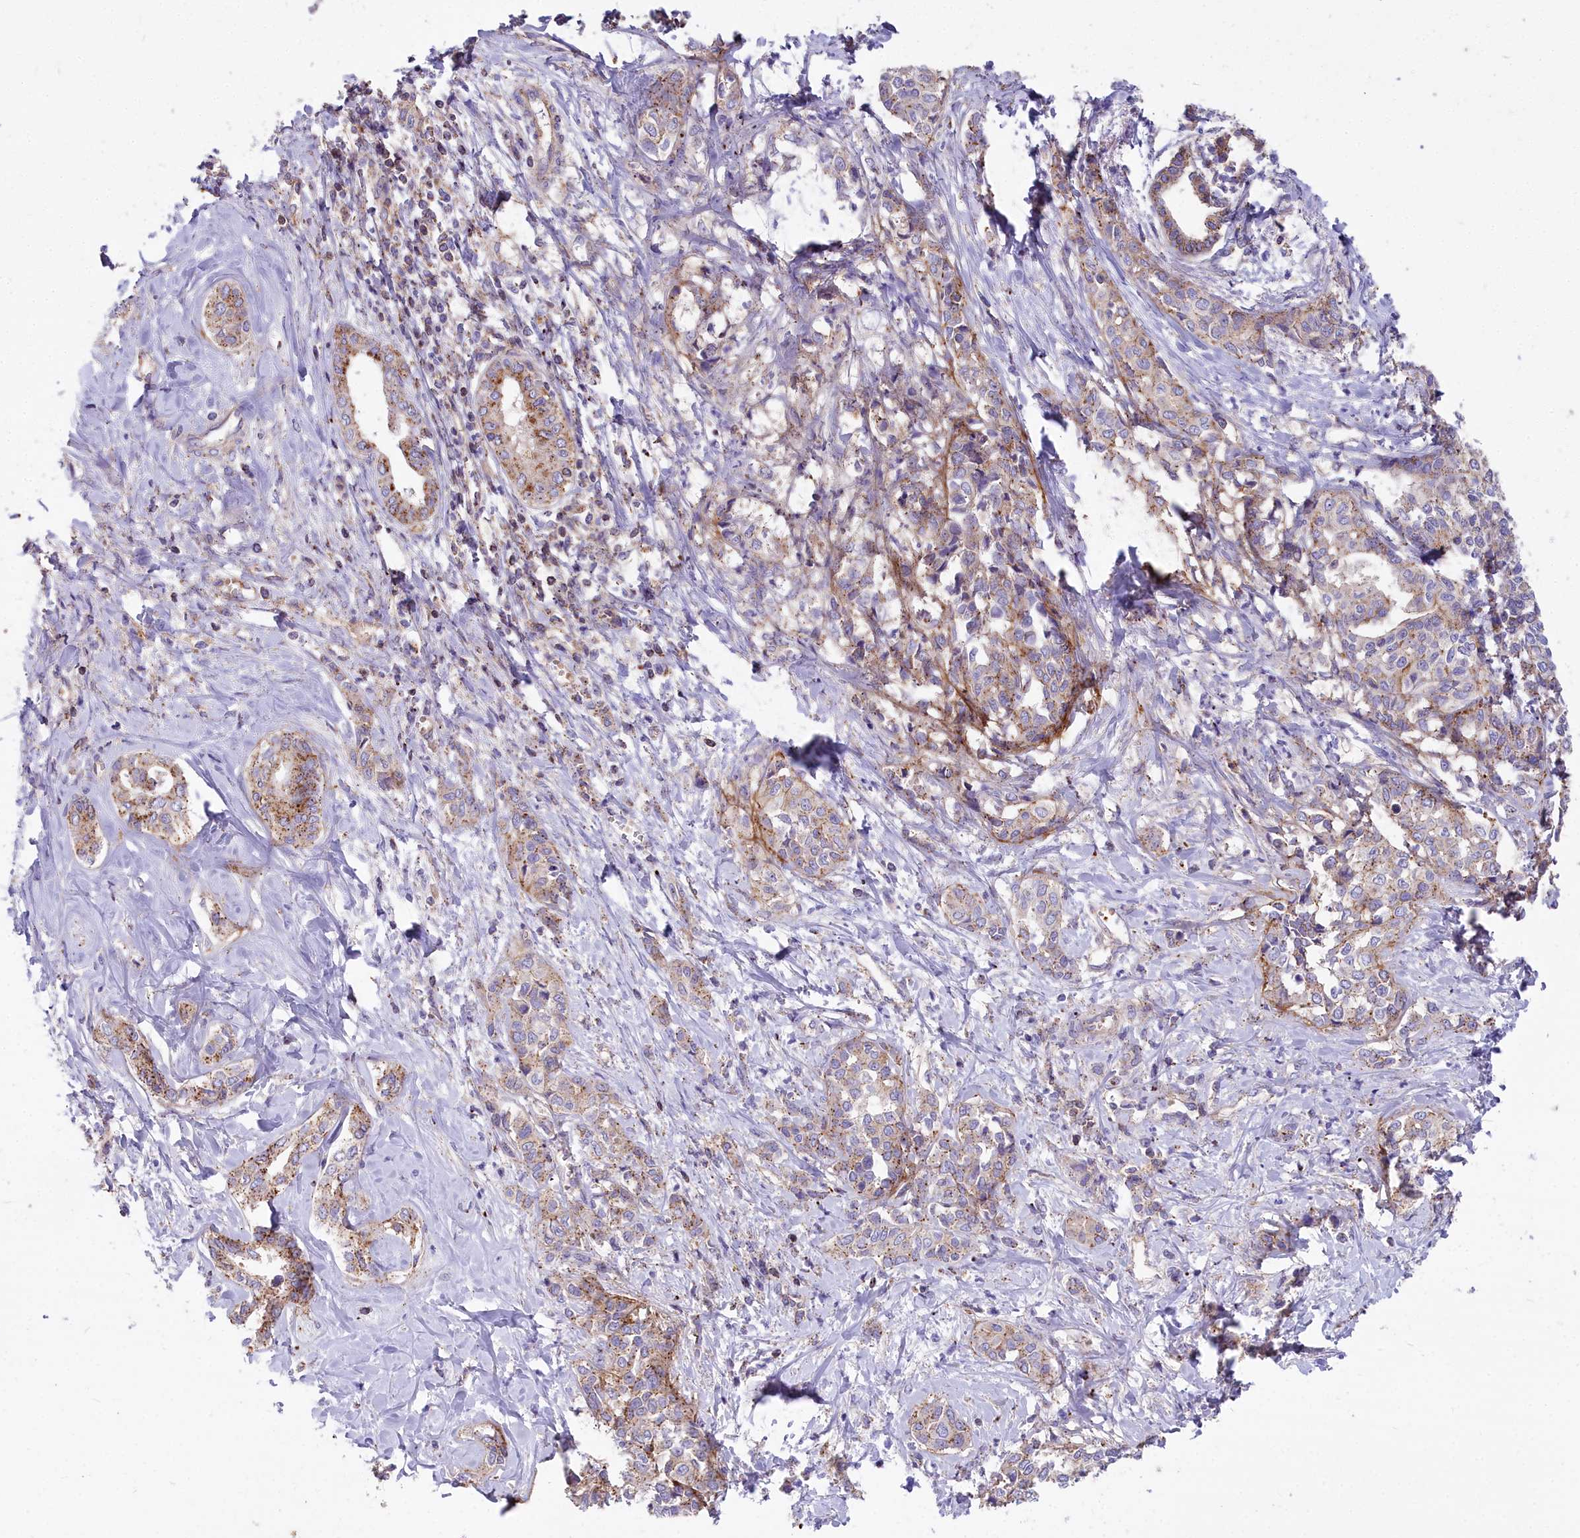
{"staining": {"intensity": "moderate", "quantity": "<25%", "location": "cytoplasmic/membranous"}, "tissue": "liver cancer", "cell_type": "Tumor cells", "image_type": "cancer", "snomed": [{"axis": "morphology", "description": "Cholangiocarcinoma"}, {"axis": "topography", "description": "Liver"}], "caption": "High-power microscopy captured an IHC image of cholangiocarcinoma (liver), revealing moderate cytoplasmic/membranous positivity in approximately <25% of tumor cells. Using DAB (3,3'-diaminobenzidine) (brown) and hematoxylin (blue) stains, captured at high magnification using brightfield microscopy.", "gene": "FRMPD1", "patient": {"sex": "female", "age": 77}}